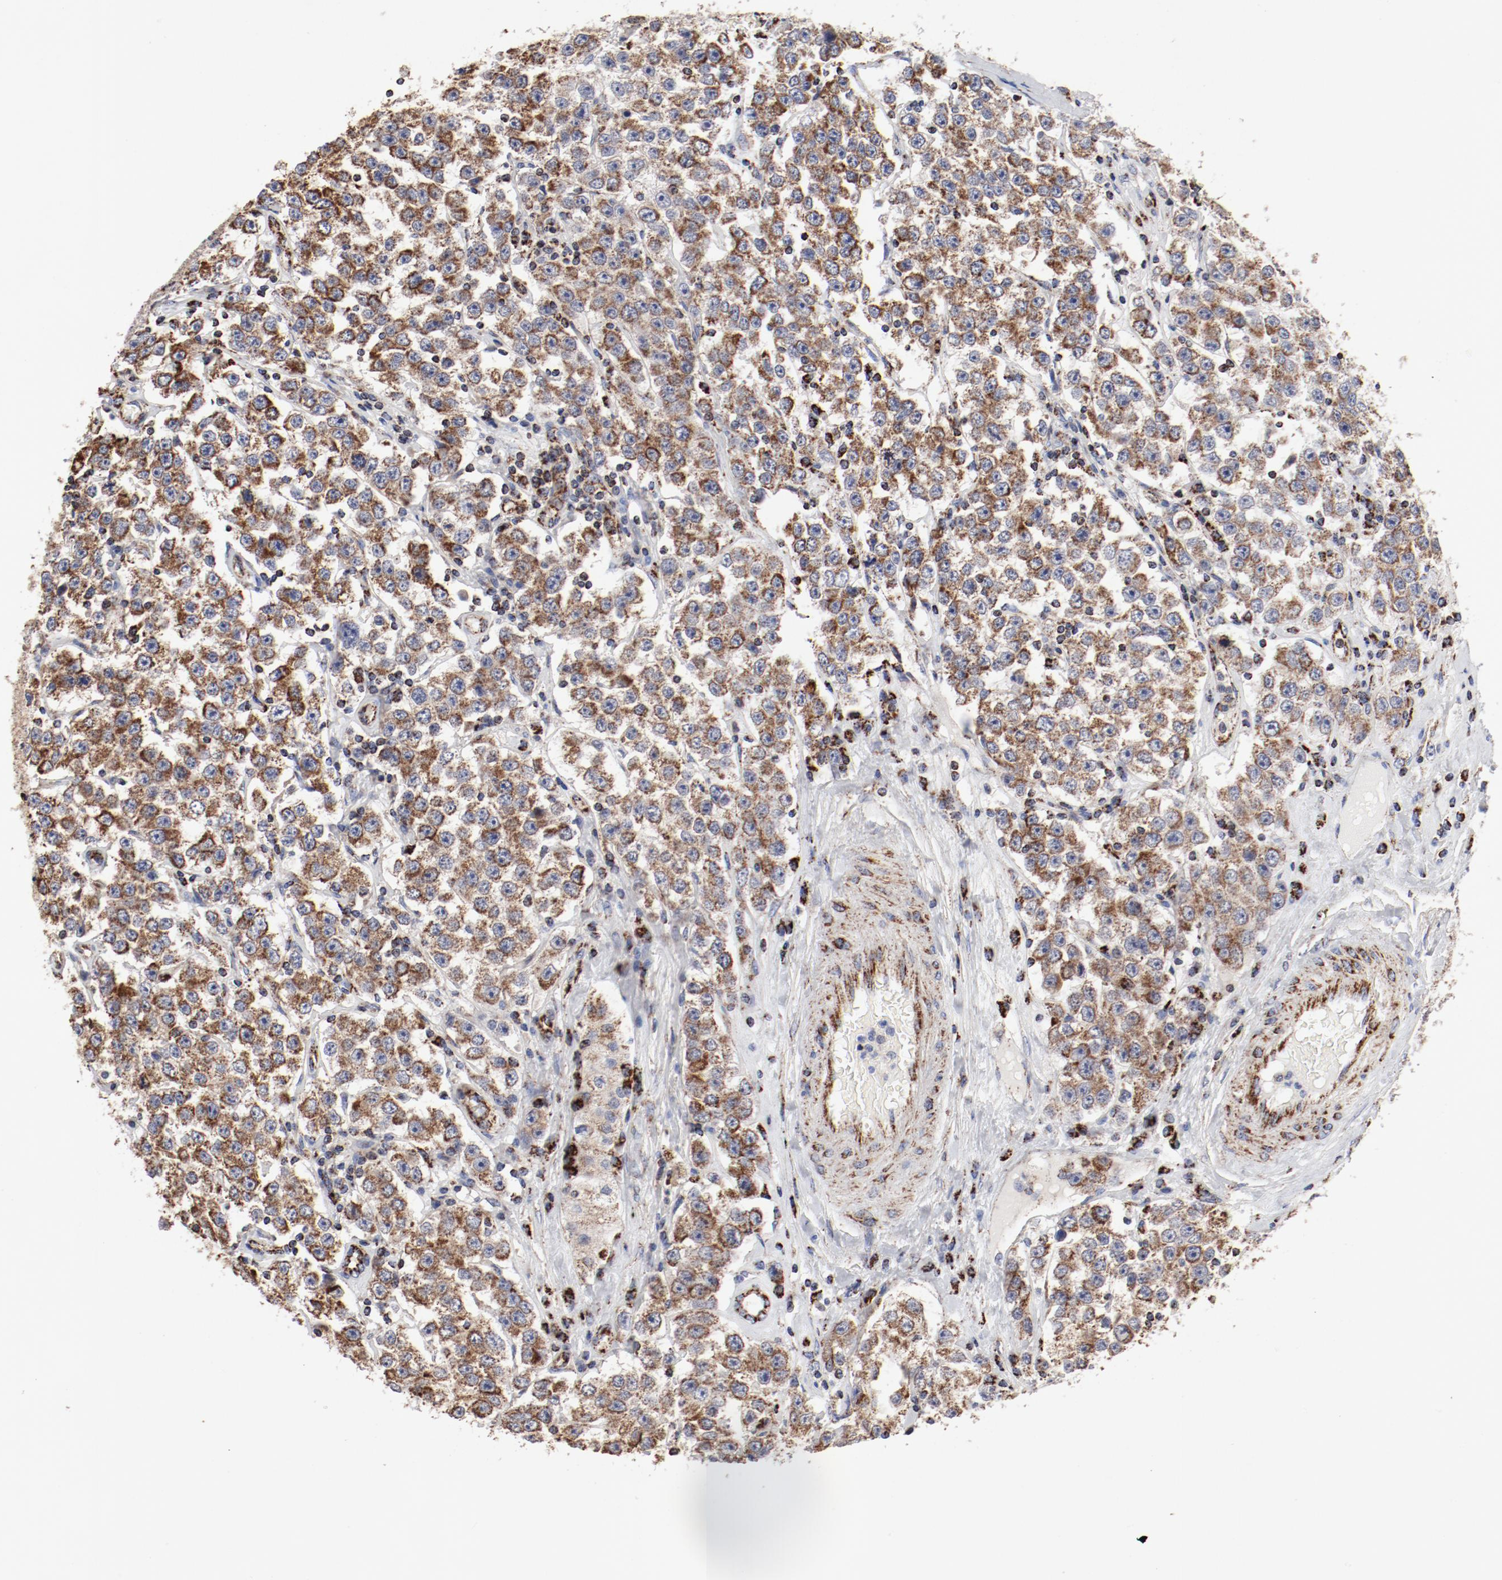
{"staining": {"intensity": "moderate", "quantity": ">75%", "location": "cytoplasmic/membranous"}, "tissue": "testis cancer", "cell_type": "Tumor cells", "image_type": "cancer", "snomed": [{"axis": "morphology", "description": "Seminoma, NOS"}, {"axis": "topography", "description": "Testis"}], "caption": "An image of seminoma (testis) stained for a protein reveals moderate cytoplasmic/membranous brown staining in tumor cells.", "gene": "NDUFV2", "patient": {"sex": "male", "age": 52}}